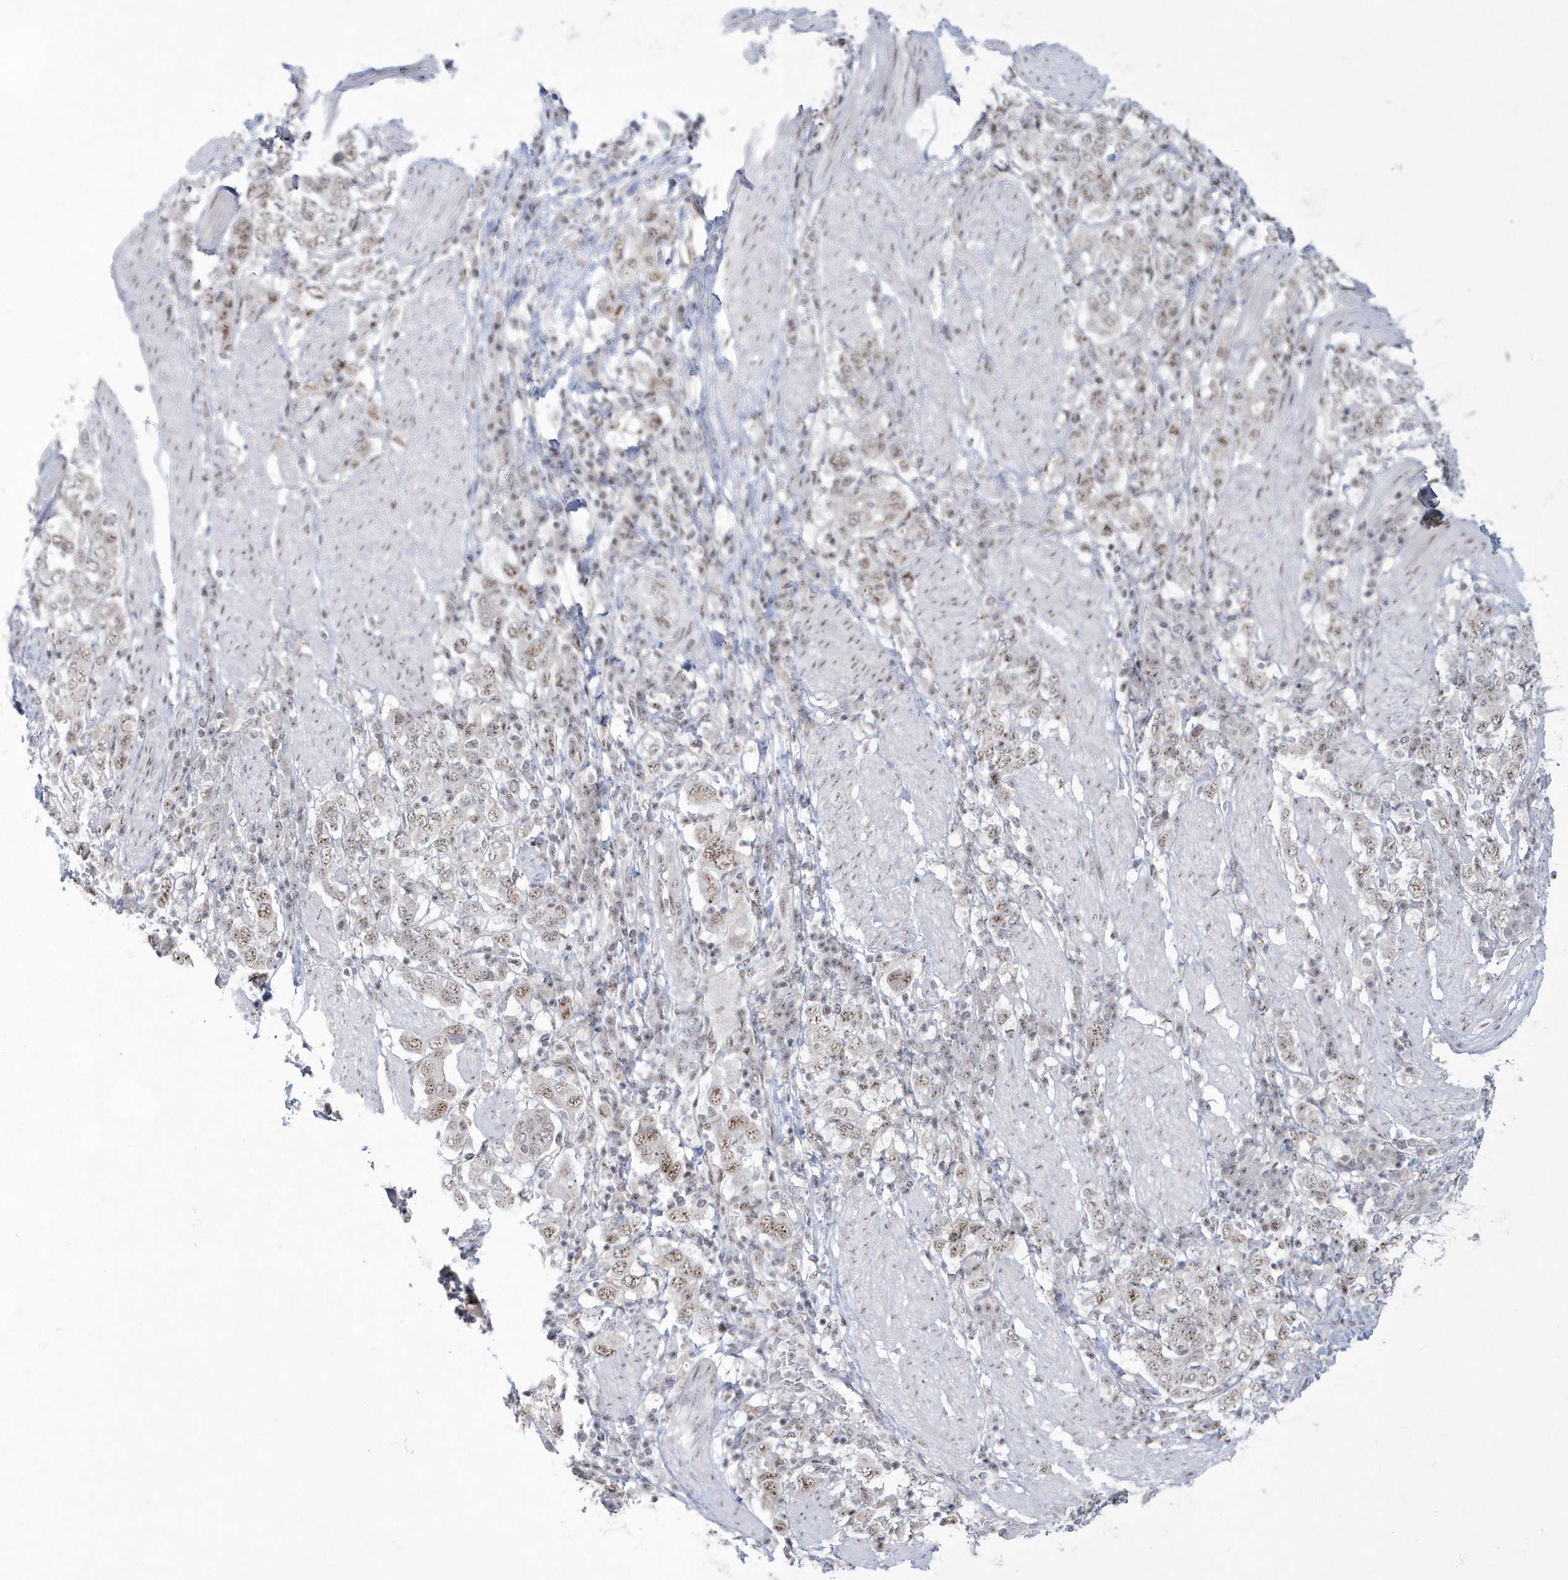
{"staining": {"intensity": "weak", "quantity": ">75%", "location": "nuclear"}, "tissue": "stomach cancer", "cell_type": "Tumor cells", "image_type": "cancer", "snomed": [{"axis": "morphology", "description": "Adenocarcinoma, NOS"}, {"axis": "topography", "description": "Stomach, upper"}], "caption": "Brown immunohistochemical staining in stomach cancer (adenocarcinoma) exhibits weak nuclear expression in approximately >75% of tumor cells.", "gene": "KDM6B", "patient": {"sex": "male", "age": 62}}